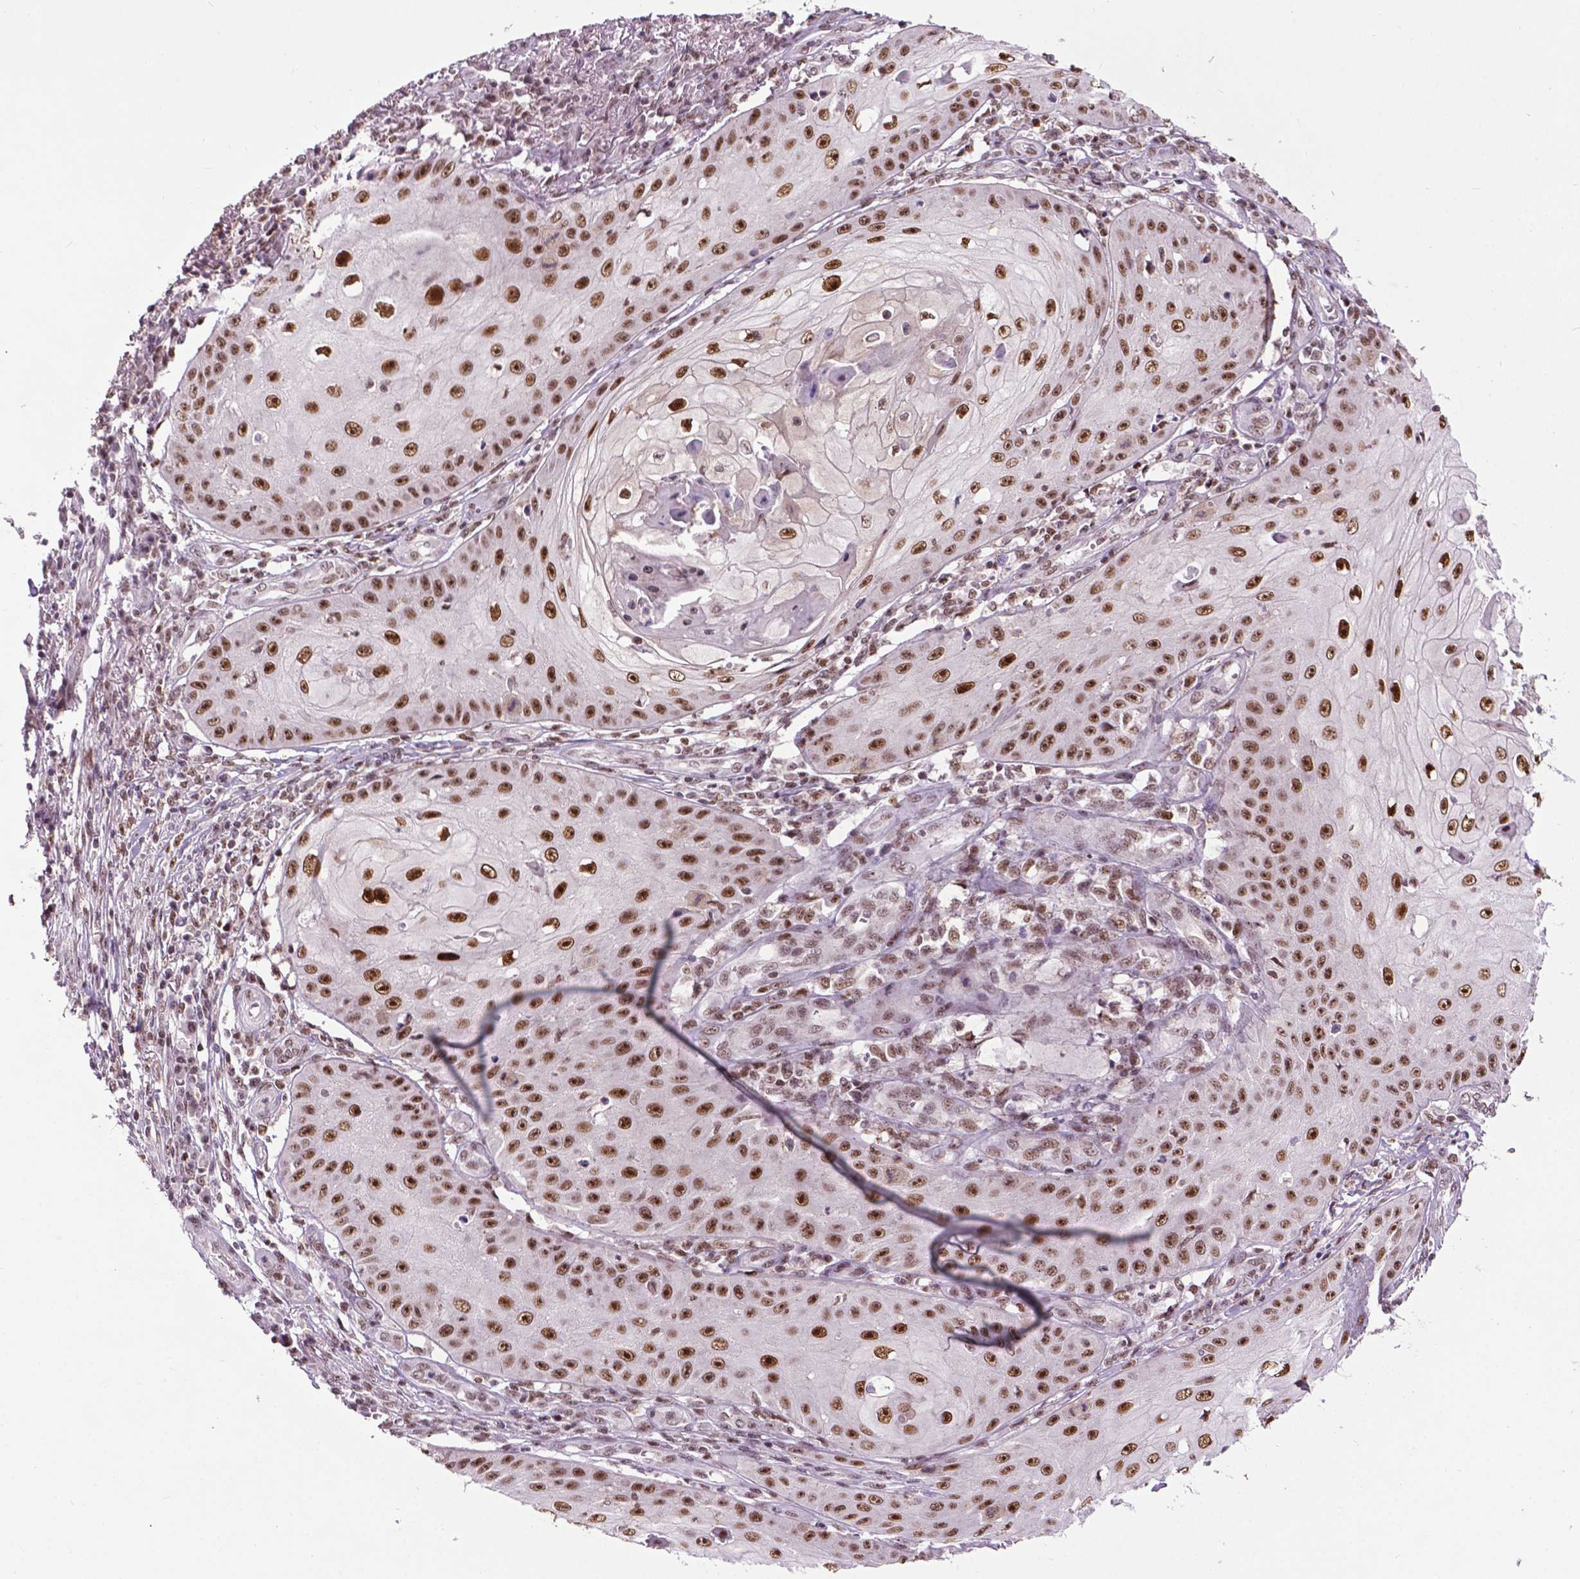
{"staining": {"intensity": "strong", "quantity": ">75%", "location": "nuclear"}, "tissue": "skin cancer", "cell_type": "Tumor cells", "image_type": "cancer", "snomed": [{"axis": "morphology", "description": "Squamous cell carcinoma, NOS"}, {"axis": "topography", "description": "Skin"}], "caption": "This is a micrograph of immunohistochemistry (IHC) staining of skin cancer (squamous cell carcinoma), which shows strong staining in the nuclear of tumor cells.", "gene": "EAF1", "patient": {"sex": "male", "age": 70}}